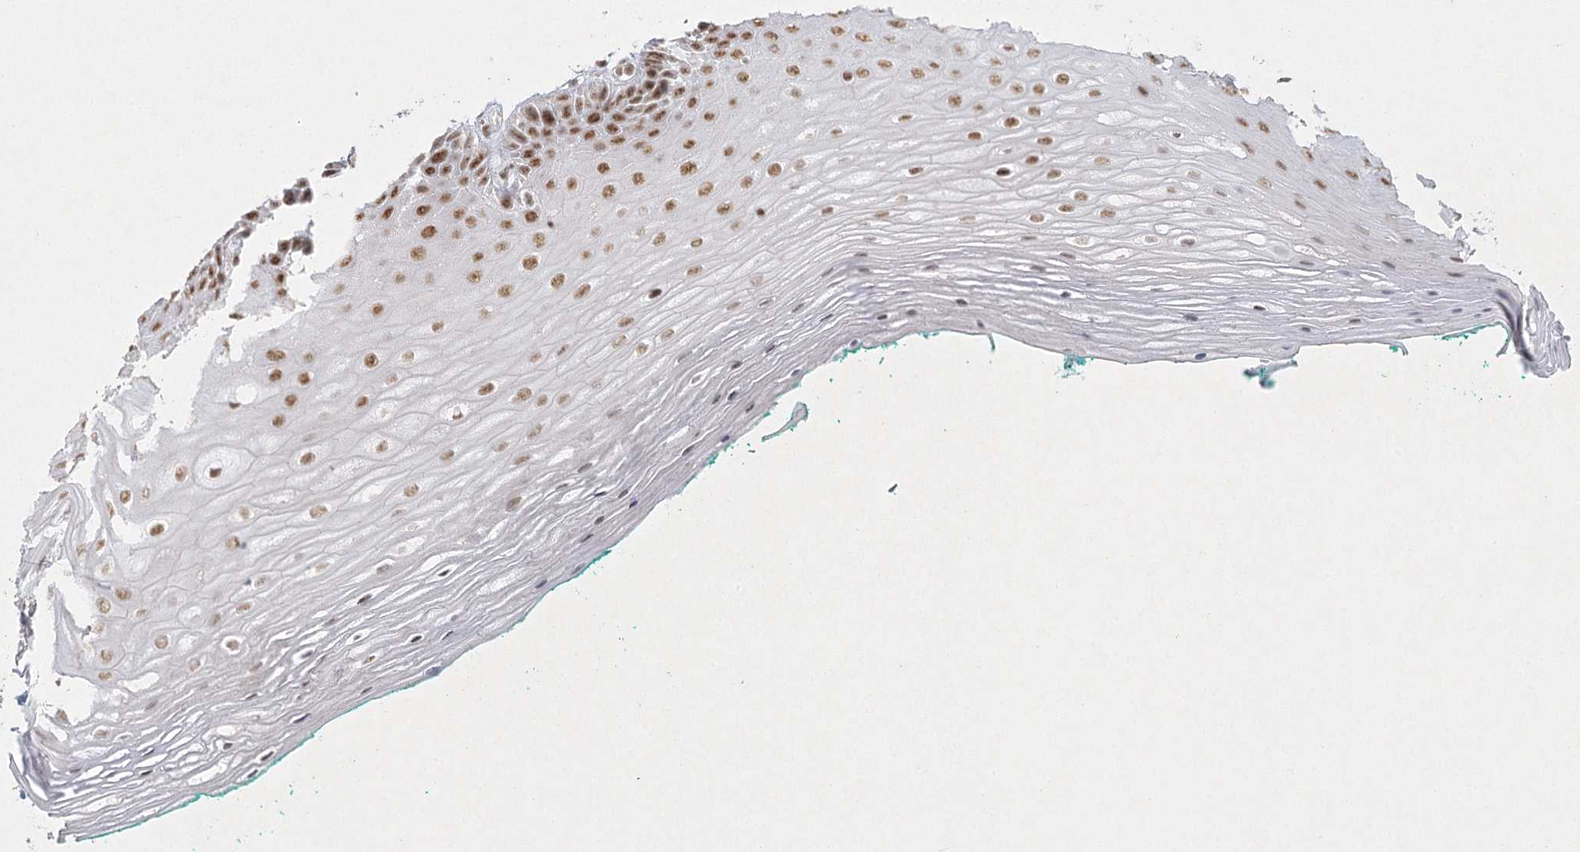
{"staining": {"intensity": "moderate", "quantity": ">75%", "location": "nuclear"}, "tissue": "oral mucosa", "cell_type": "Squamous epithelial cells", "image_type": "normal", "snomed": [{"axis": "morphology", "description": "Normal tissue, NOS"}, {"axis": "topography", "description": "Skeletal muscle"}, {"axis": "topography", "description": "Oral tissue"}, {"axis": "topography", "description": "Peripheral nerve tissue"}], "caption": "Oral mucosa was stained to show a protein in brown. There is medium levels of moderate nuclear positivity in about >75% of squamous epithelial cells.", "gene": "U2SURP", "patient": {"sex": "female", "age": 84}}